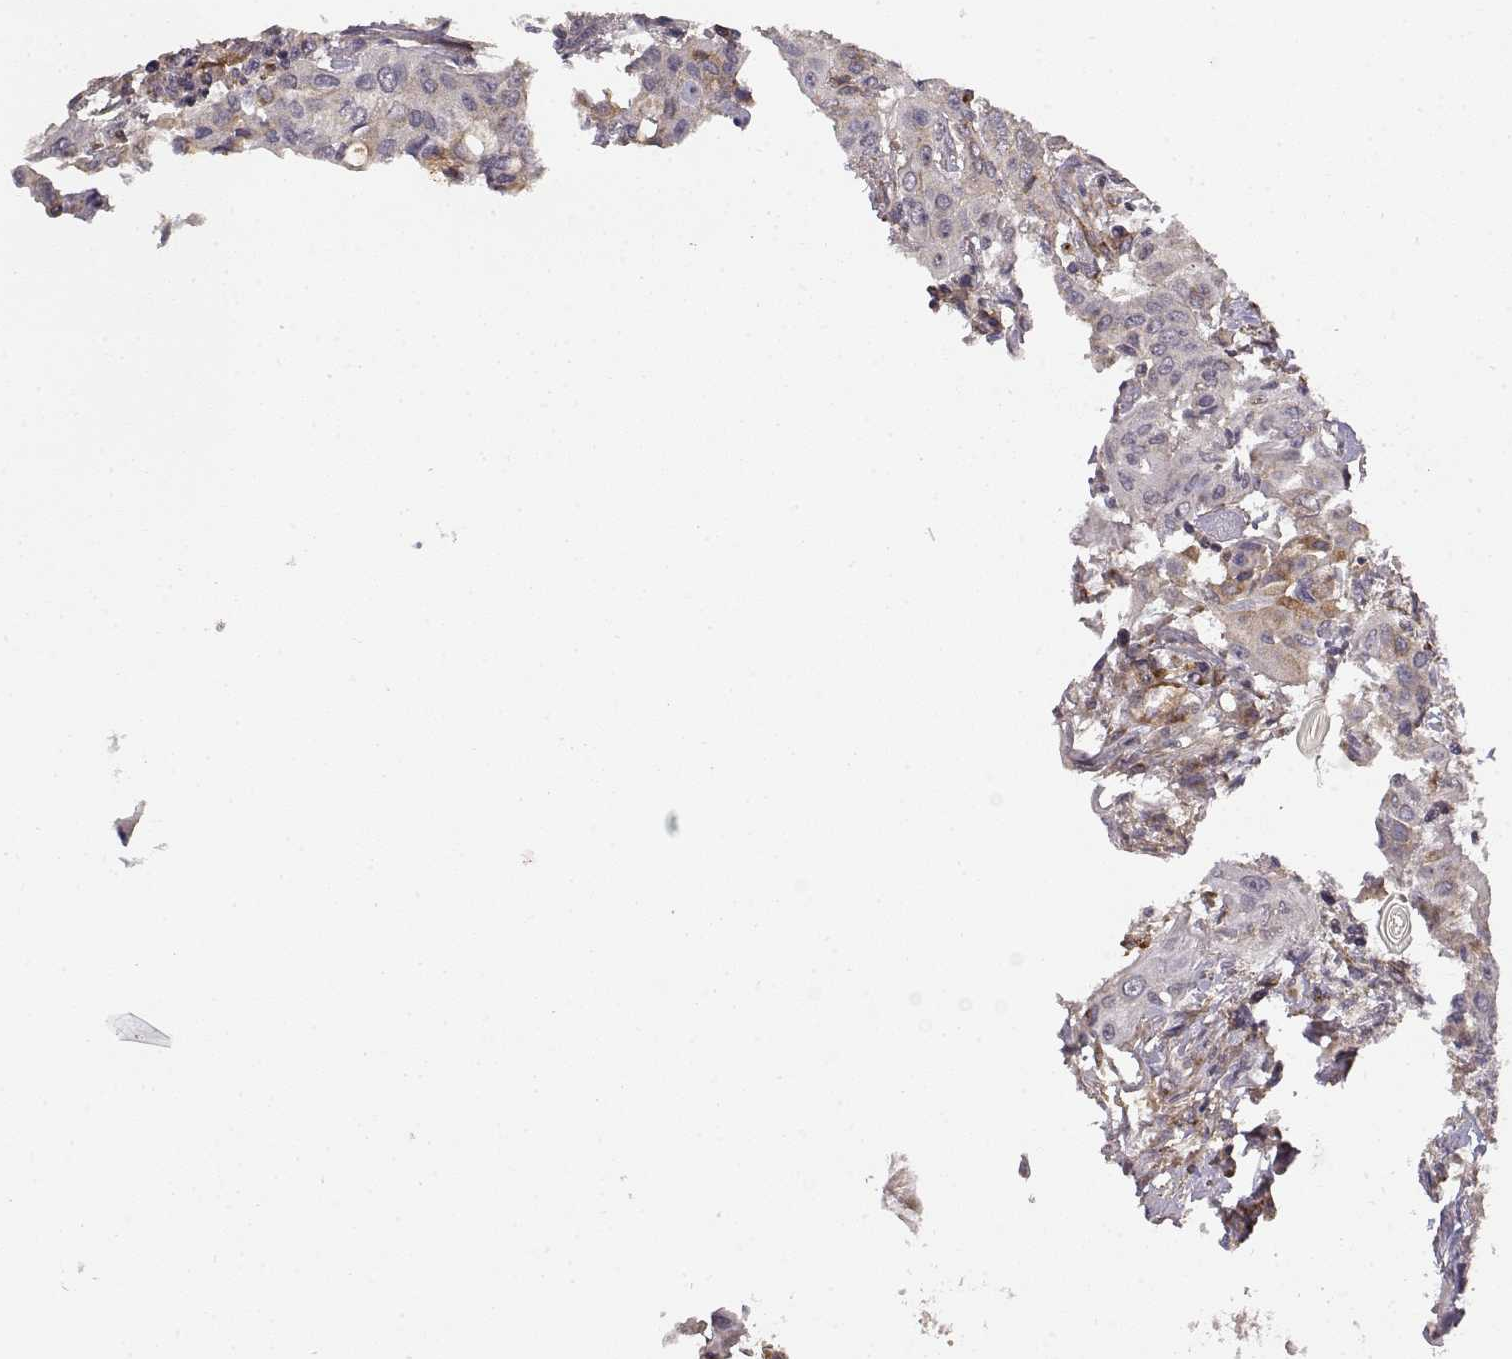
{"staining": {"intensity": "weak", "quantity": "<25%", "location": "cytoplasmic/membranous"}, "tissue": "urothelial cancer", "cell_type": "Tumor cells", "image_type": "cancer", "snomed": [{"axis": "morphology", "description": "Urothelial carcinoma, High grade"}, {"axis": "topography", "description": "Urinary bladder"}], "caption": "Tumor cells are negative for protein expression in human urothelial carcinoma (high-grade).", "gene": "IFITM1", "patient": {"sex": "male", "age": 82}}